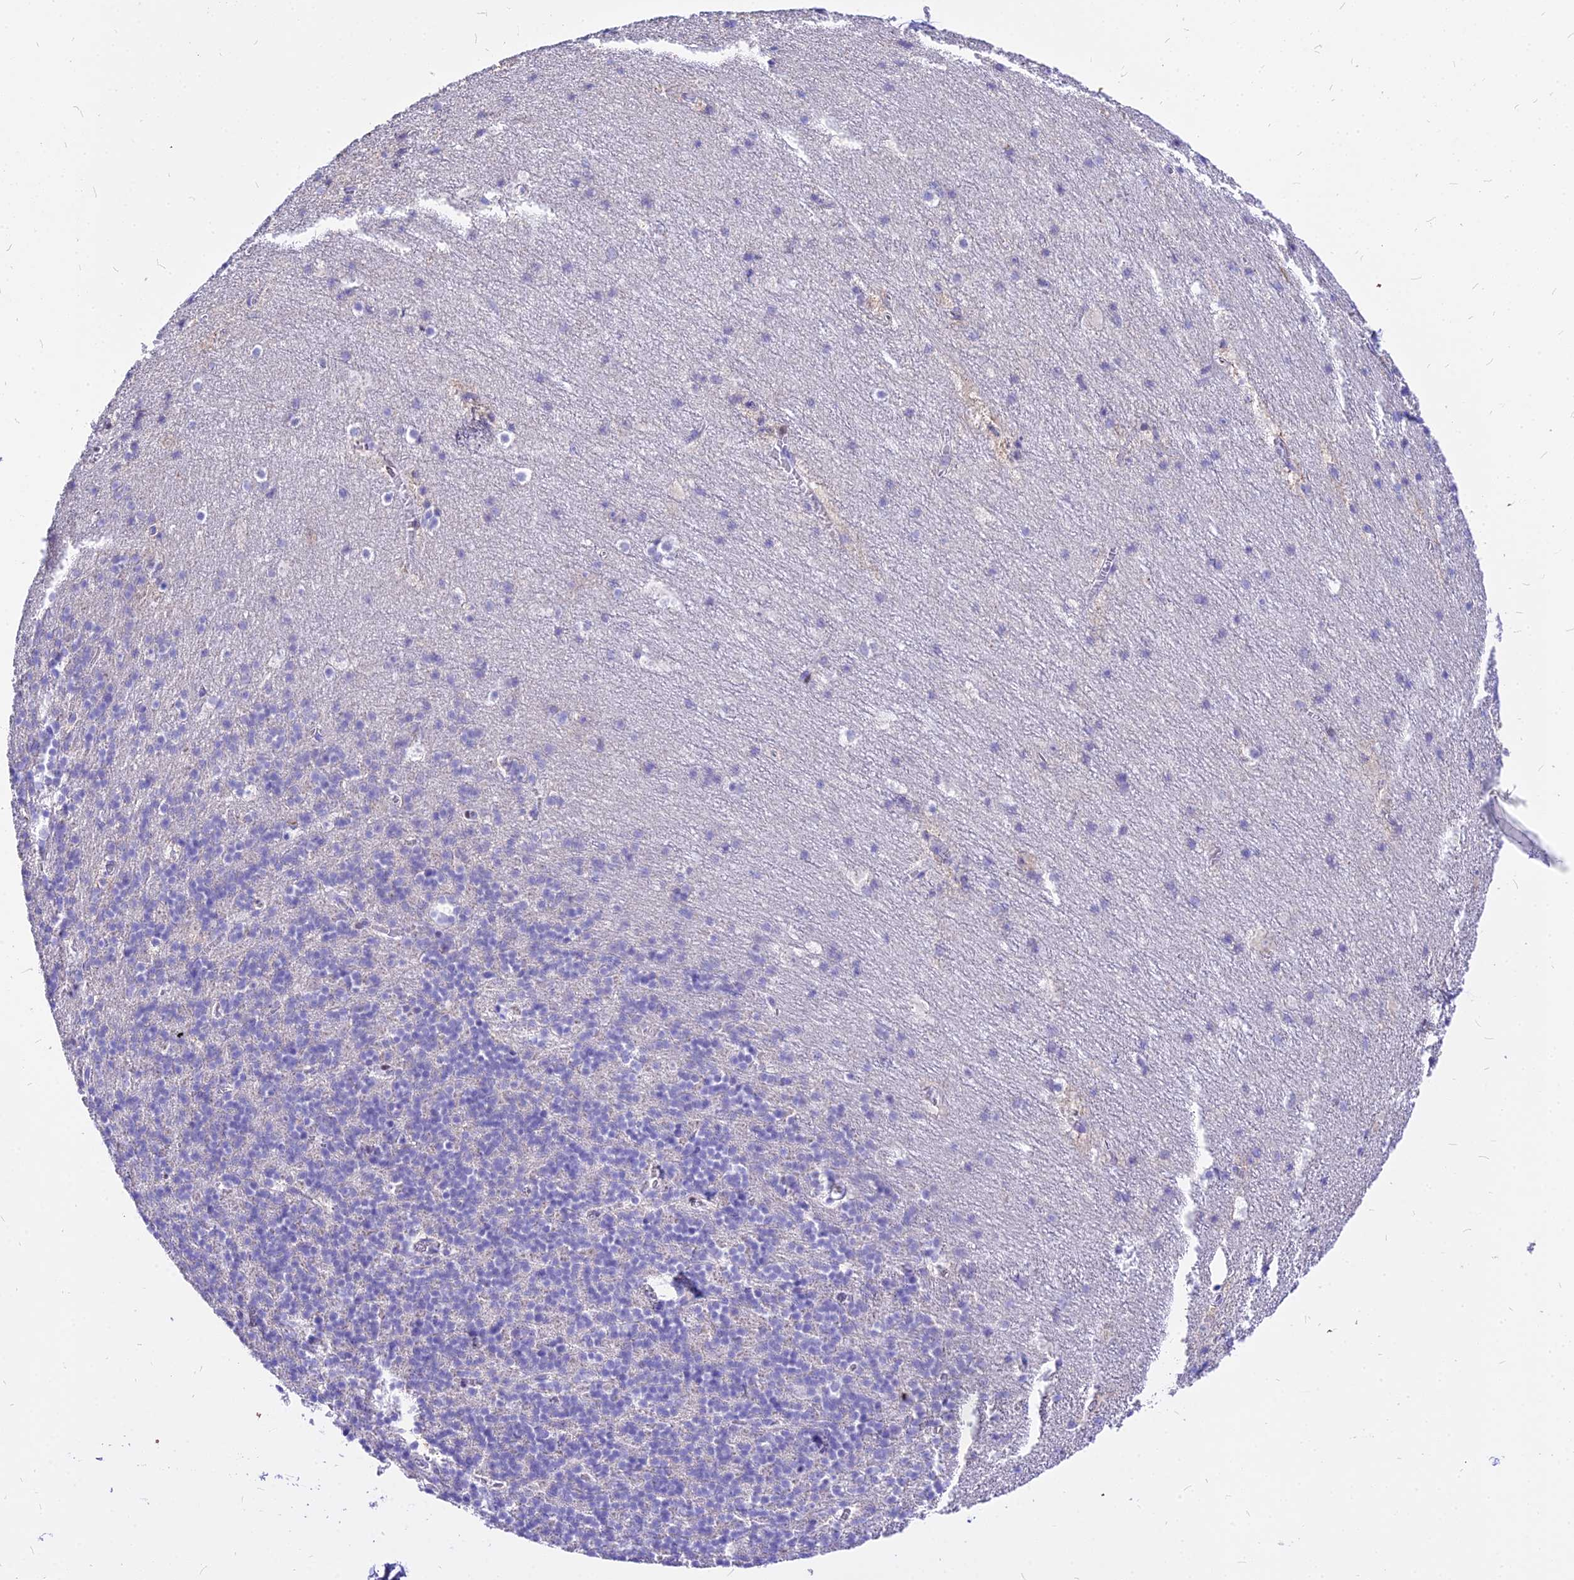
{"staining": {"intensity": "negative", "quantity": "none", "location": "none"}, "tissue": "cerebellum", "cell_type": "Cells in granular layer", "image_type": "normal", "snomed": [{"axis": "morphology", "description": "Normal tissue, NOS"}, {"axis": "topography", "description": "Cerebellum"}], "caption": "Immunohistochemistry micrograph of benign human cerebellum stained for a protein (brown), which shows no staining in cells in granular layer.", "gene": "CARD18", "patient": {"sex": "male", "age": 45}}